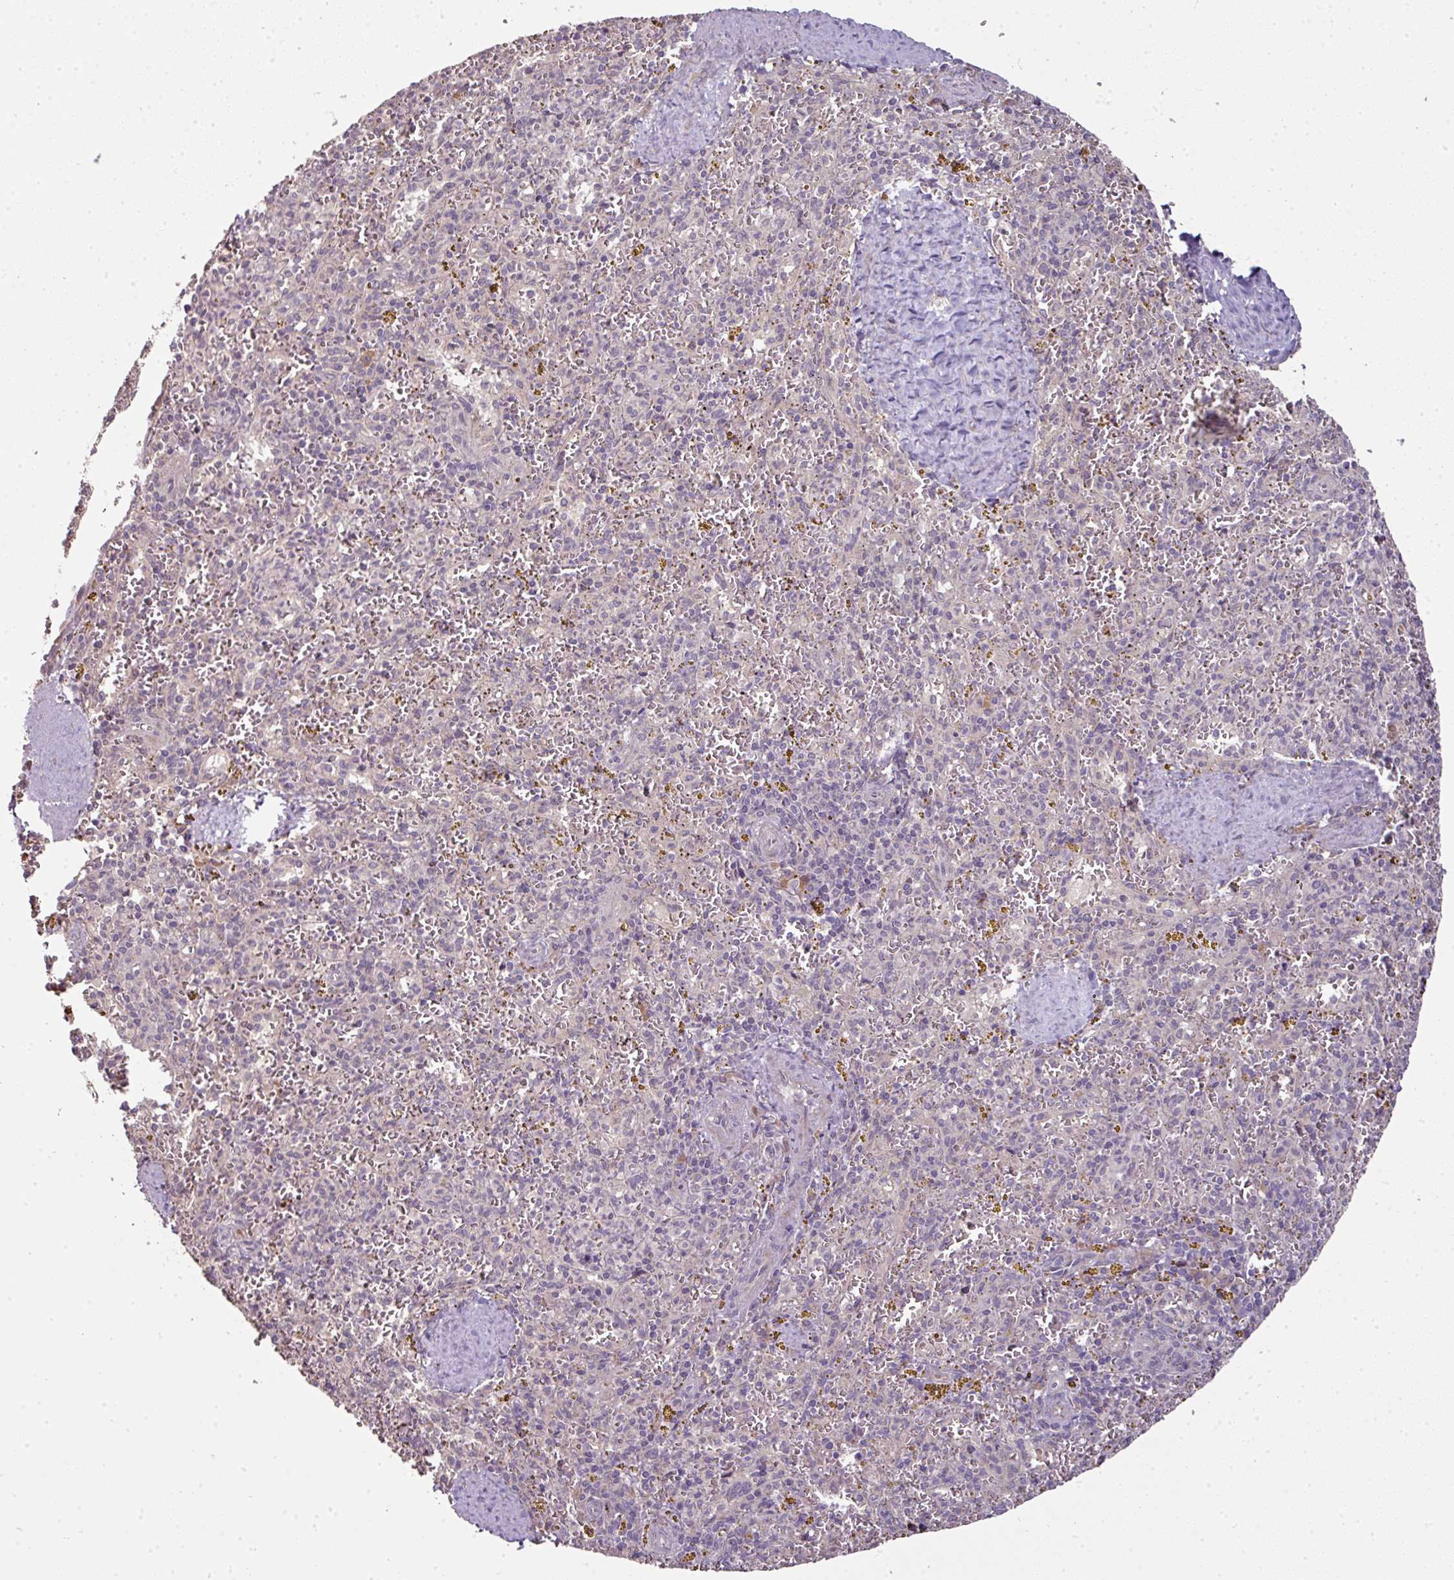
{"staining": {"intensity": "negative", "quantity": "none", "location": "none"}, "tissue": "spleen", "cell_type": "Cells in red pulp", "image_type": "normal", "snomed": [{"axis": "morphology", "description": "Normal tissue, NOS"}, {"axis": "topography", "description": "Spleen"}], "caption": "There is no significant staining in cells in red pulp of spleen. (DAB immunohistochemistry (IHC) with hematoxylin counter stain).", "gene": "SPCS3", "patient": {"sex": "male", "age": 57}}